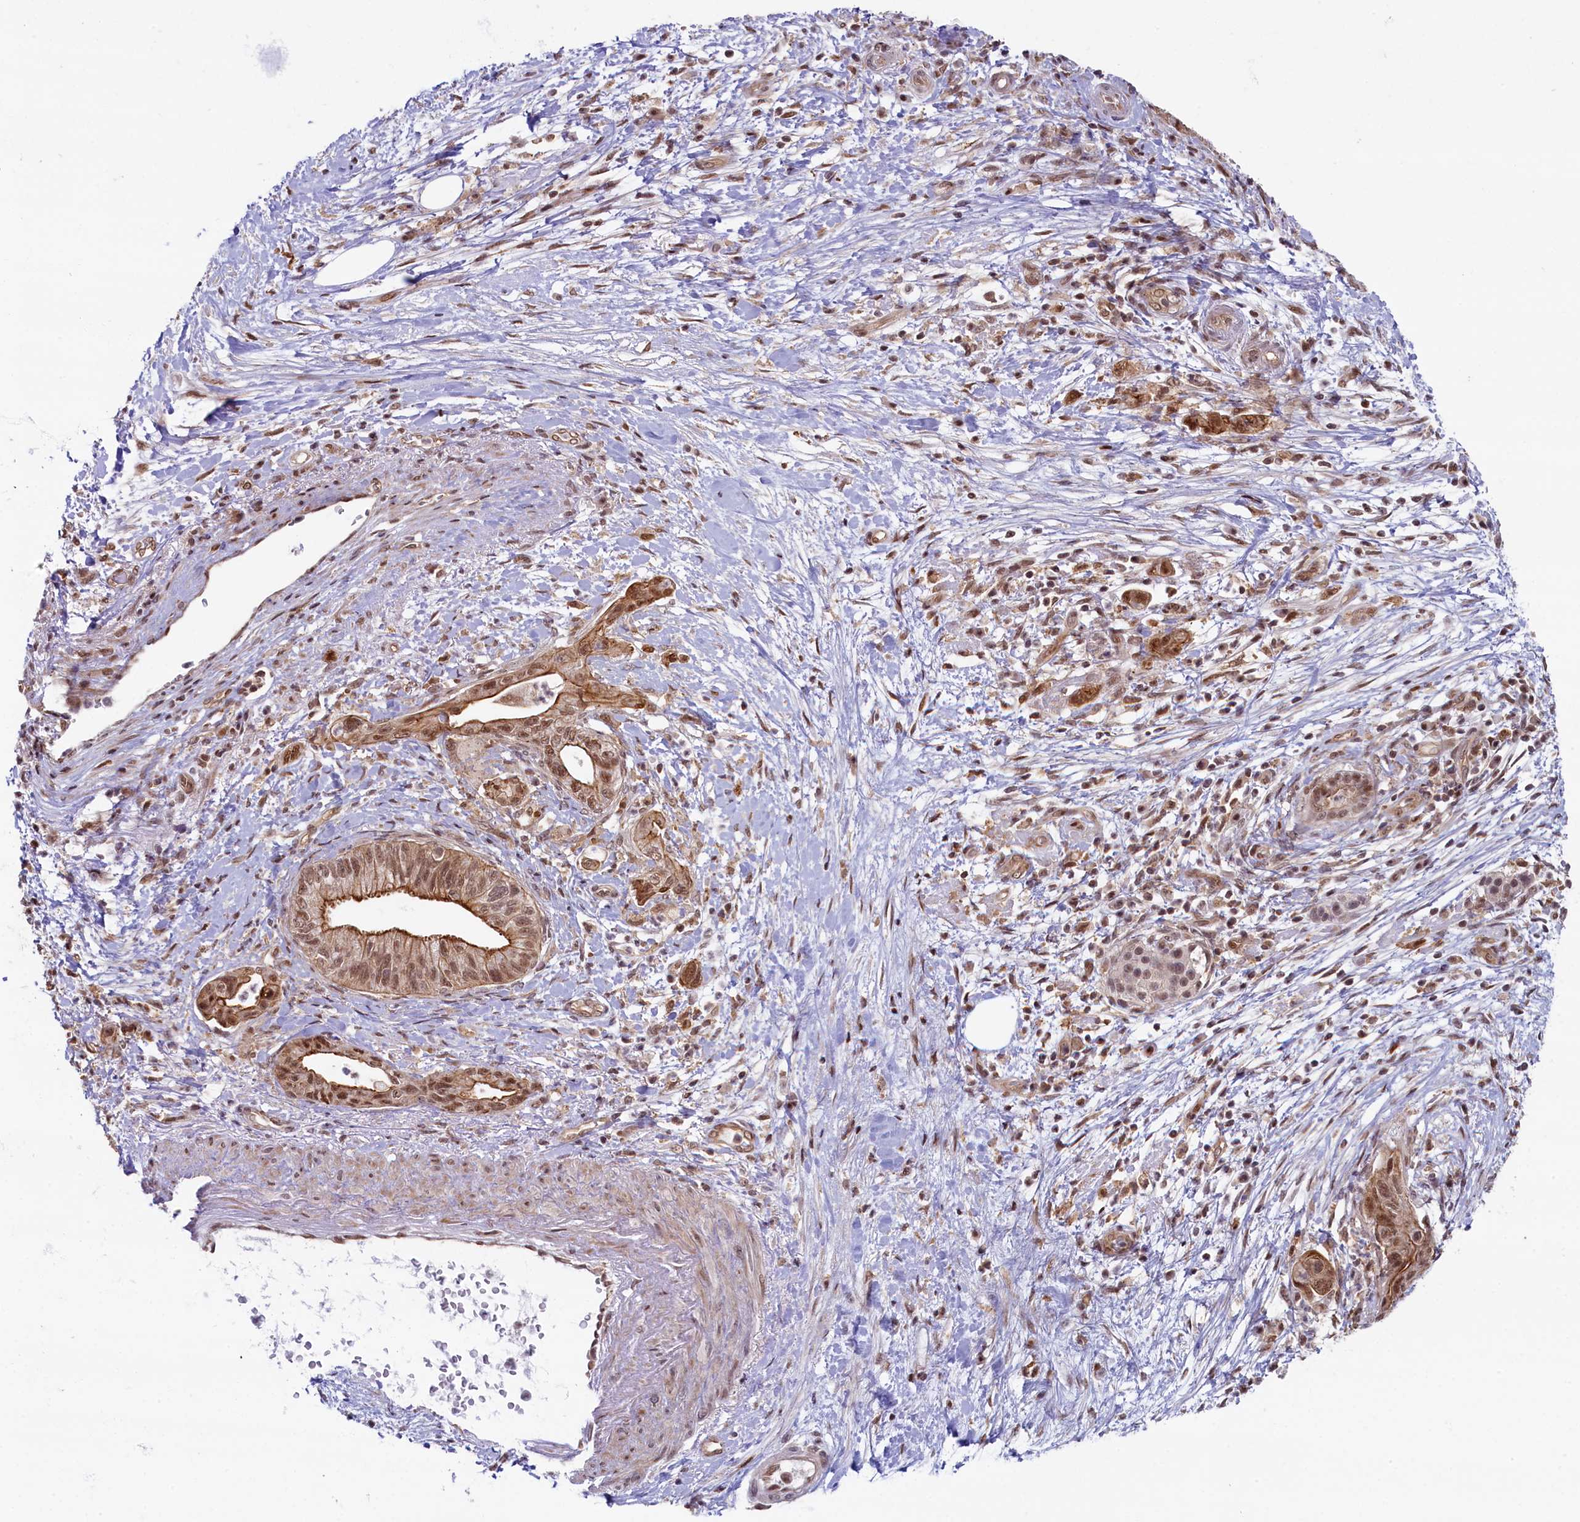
{"staining": {"intensity": "moderate", "quantity": ">75%", "location": "cytoplasmic/membranous,nuclear"}, "tissue": "pancreatic cancer", "cell_type": "Tumor cells", "image_type": "cancer", "snomed": [{"axis": "morphology", "description": "Adenocarcinoma, NOS"}, {"axis": "topography", "description": "Pancreas"}], "caption": "This histopathology image reveals immunohistochemistry (IHC) staining of human pancreatic cancer, with medium moderate cytoplasmic/membranous and nuclear expression in approximately >75% of tumor cells.", "gene": "FCHO1", "patient": {"sex": "female", "age": 73}}